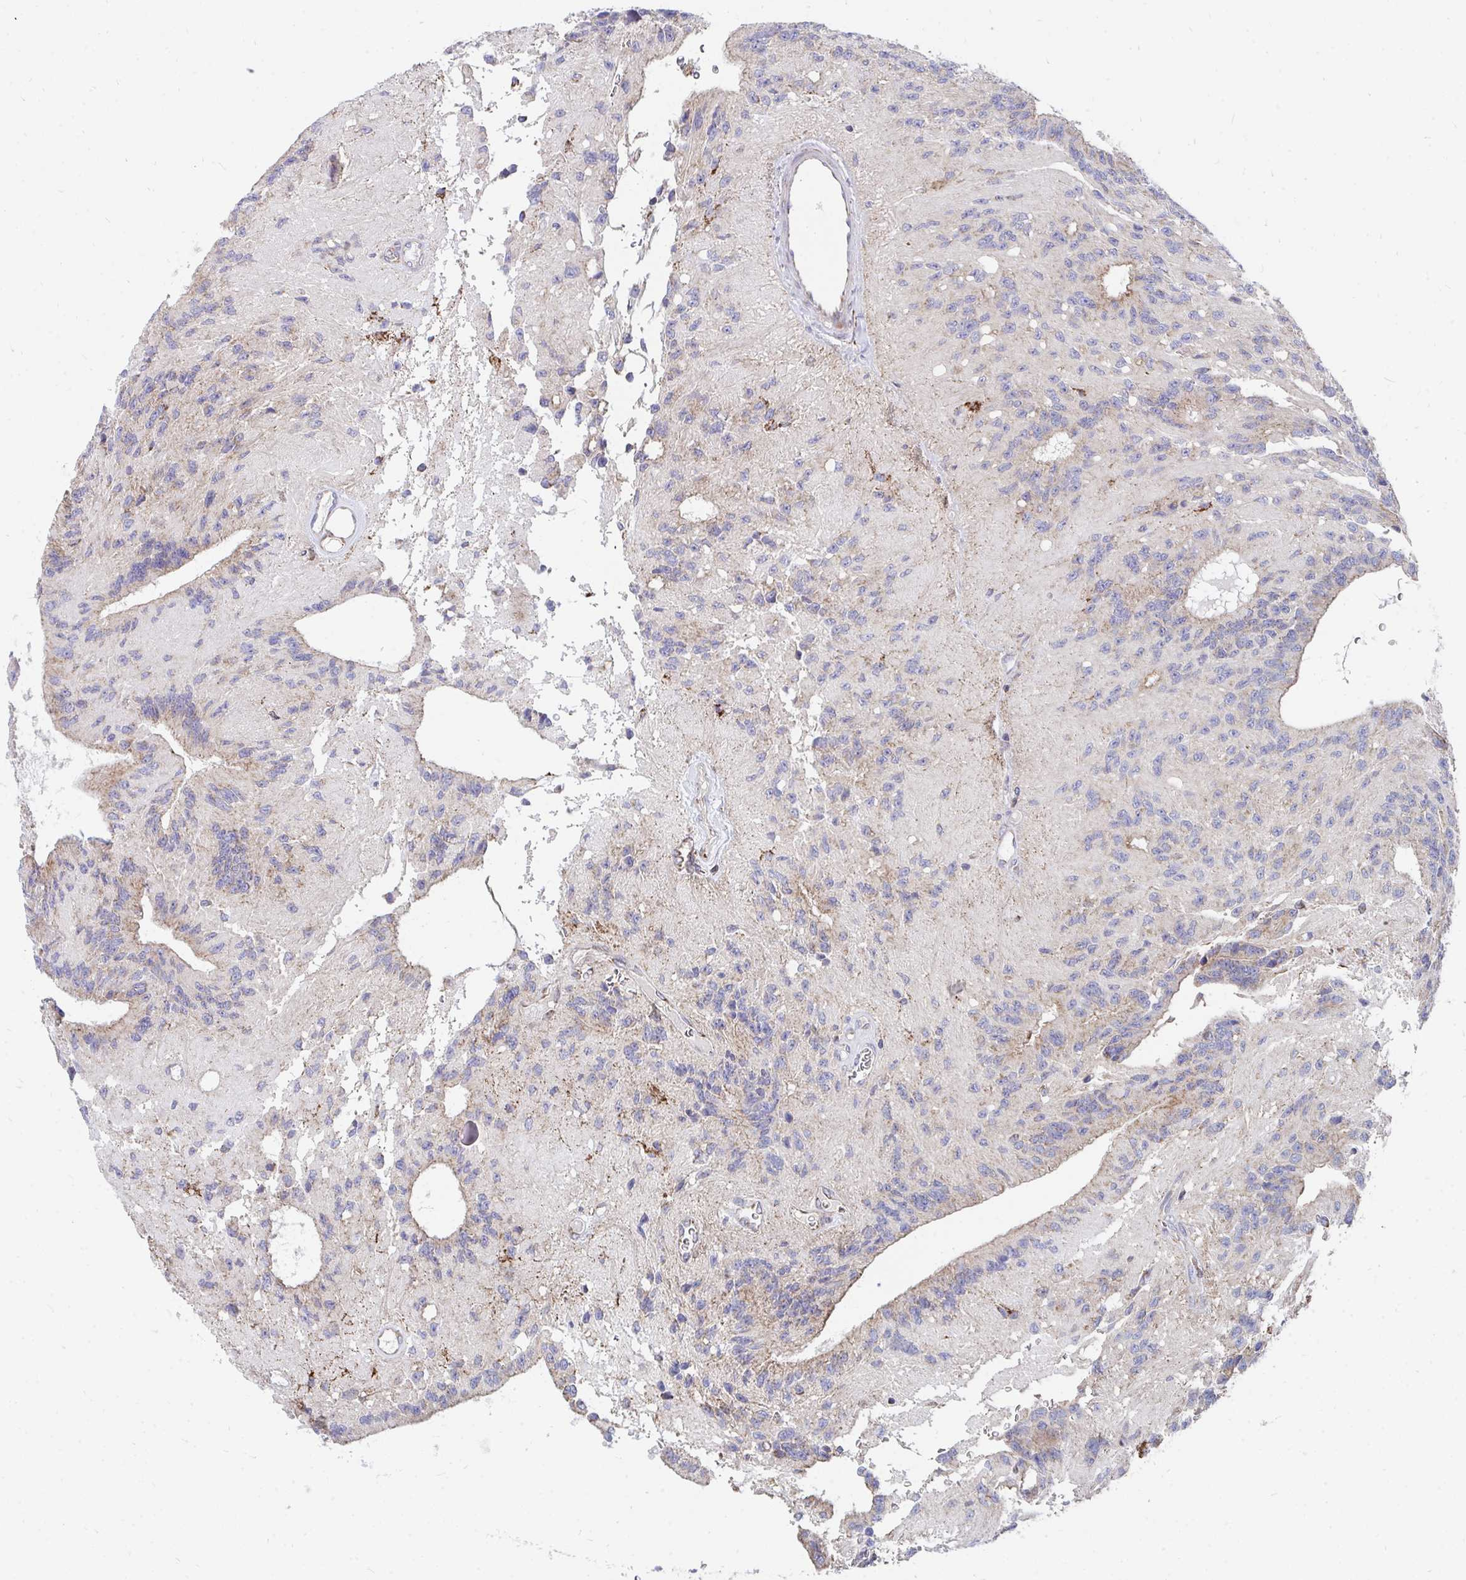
{"staining": {"intensity": "weak", "quantity": "<25%", "location": "cytoplasmic/membranous"}, "tissue": "glioma", "cell_type": "Tumor cells", "image_type": "cancer", "snomed": [{"axis": "morphology", "description": "Glioma, malignant, Low grade"}, {"axis": "topography", "description": "Brain"}], "caption": "DAB immunohistochemical staining of malignant glioma (low-grade) demonstrates no significant positivity in tumor cells. (Stains: DAB (3,3'-diaminobenzidine) IHC with hematoxylin counter stain, Microscopy: brightfield microscopy at high magnification).", "gene": "PC", "patient": {"sex": "male", "age": 31}}